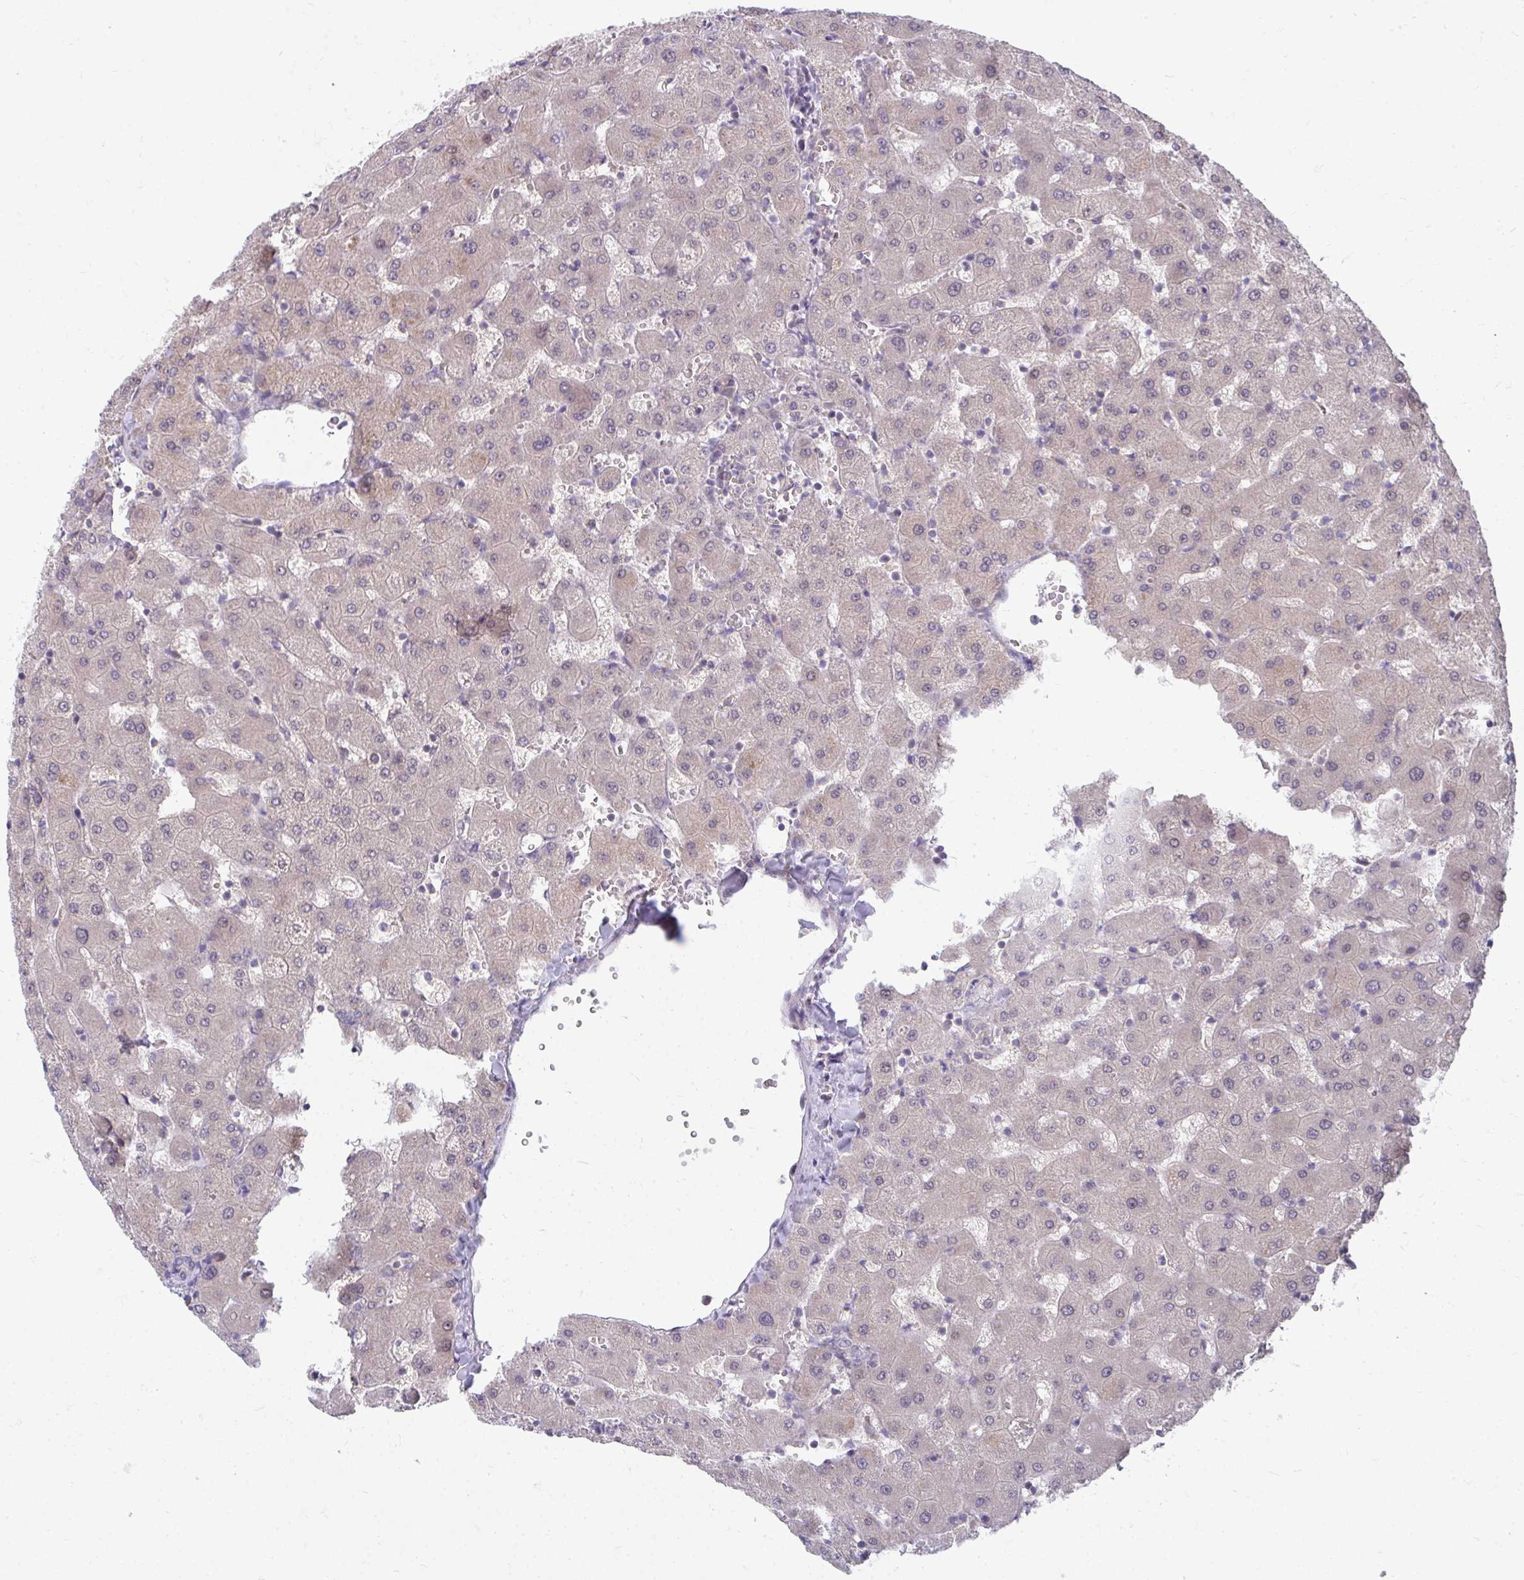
{"staining": {"intensity": "negative", "quantity": "none", "location": "none"}, "tissue": "liver", "cell_type": "Cholangiocytes", "image_type": "normal", "snomed": [{"axis": "morphology", "description": "Normal tissue, NOS"}, {"axis": "topography", "description": "Liver"}], "caption": "Cholangiocytes show no significant positivity in normal liver. Nuclei are stained in blue.", "gene": "MROH8", "patient": {"sex": "female", "age": 63}}